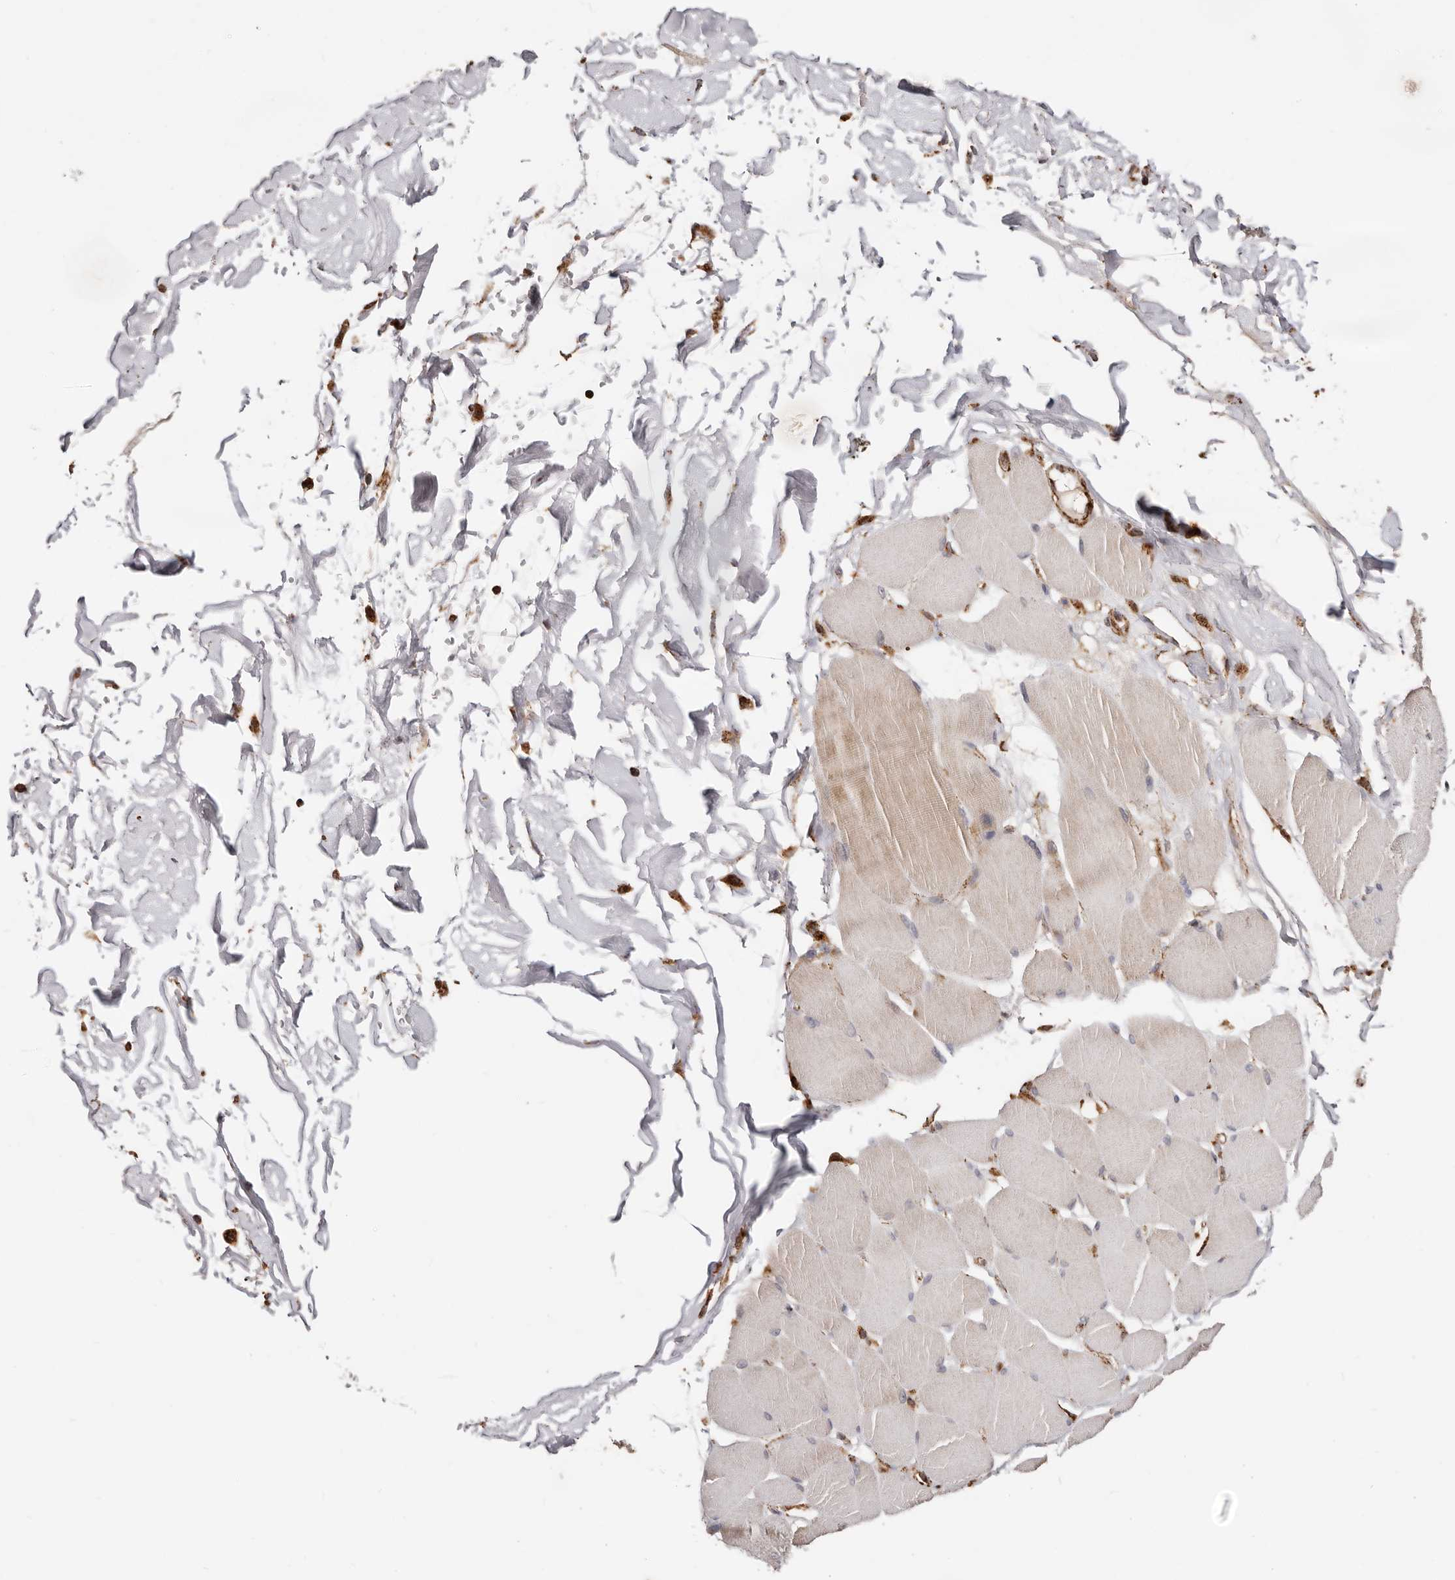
{"staining": {"intensity": "weak", "quantity": "<25%", "location": "cytoplasmic/membranous"}, "tissue": "skeletal muscle", "cell_type": "Myocytes", "image_type": "normal", "snomed": [{"axis": "morphology", "description": "Normal tissue, NOS"}, {"axis": "topography", "description": "Skin"}, {"axis": "topography", "description": "Skeletal muscle"}], "caption": "Immunohistochemical staining of unremarkable skeletal muscle exhibits no significant positivity in myocytes.", "gene": "PRKACB", "patient": {"sex": "male", "age": 83}}